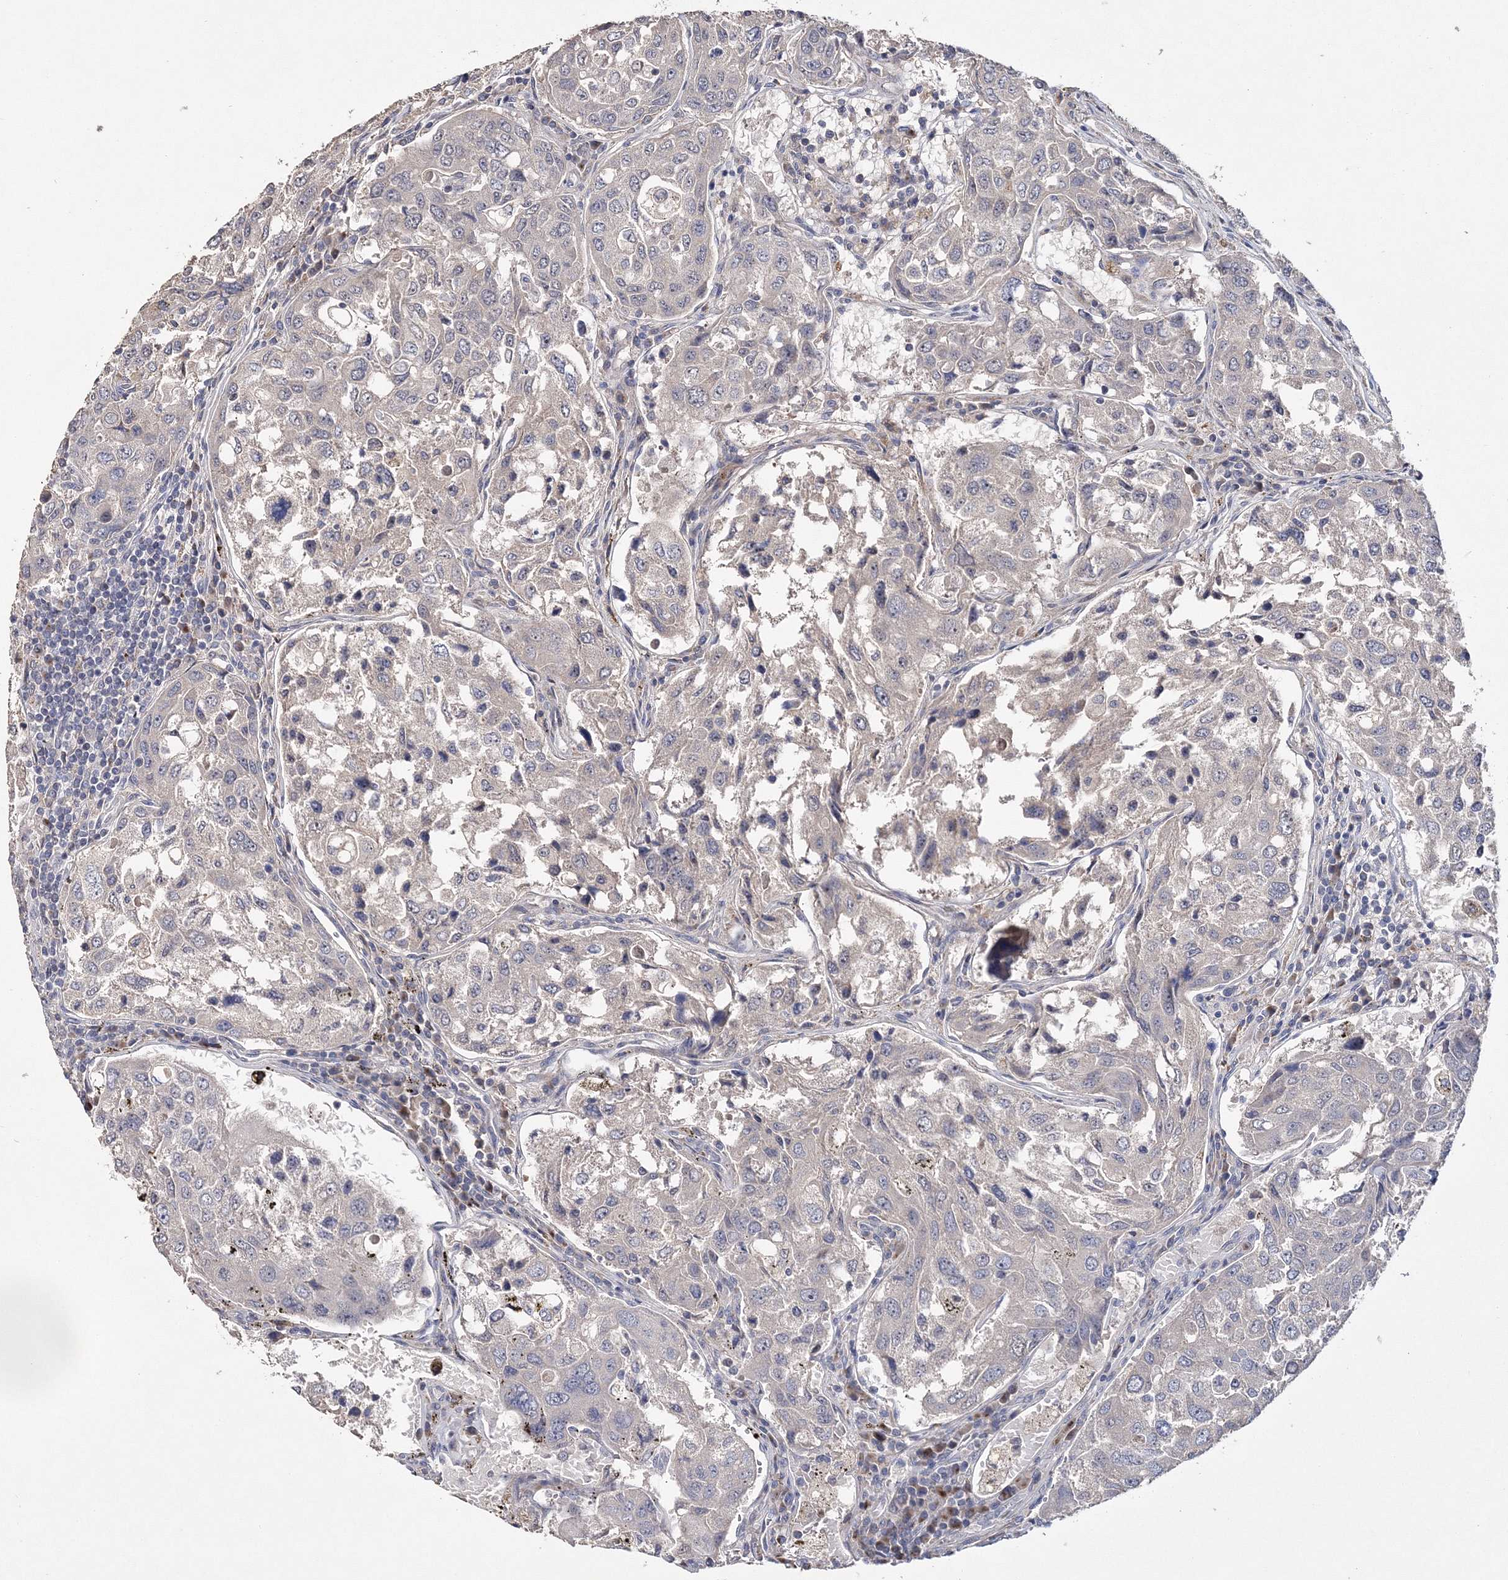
{"staining": {"intensity": "negative", "quantity": "none", "location": "none"}, "tissue": "urothelial cancer", "cell_type": "Tumor cells", "image_type": "cancer", "snomed": [{"axis": "morphology", "description": "Urothelial carcinoma, High grade"}, {"axis": "topography", "description": "Lymph node"}, {"axis": "topography", "description": "Urinary bladder"}], "caption": "This photomicrograph is of urothelial cancer stained with immunohistochemistry (IHC) to label a protein in brown with the nuclei are counter-stained blue. There is no positivity in tumor cells.", "gene": "GJB5", "patient": {"sex": "male", "age": 51}}